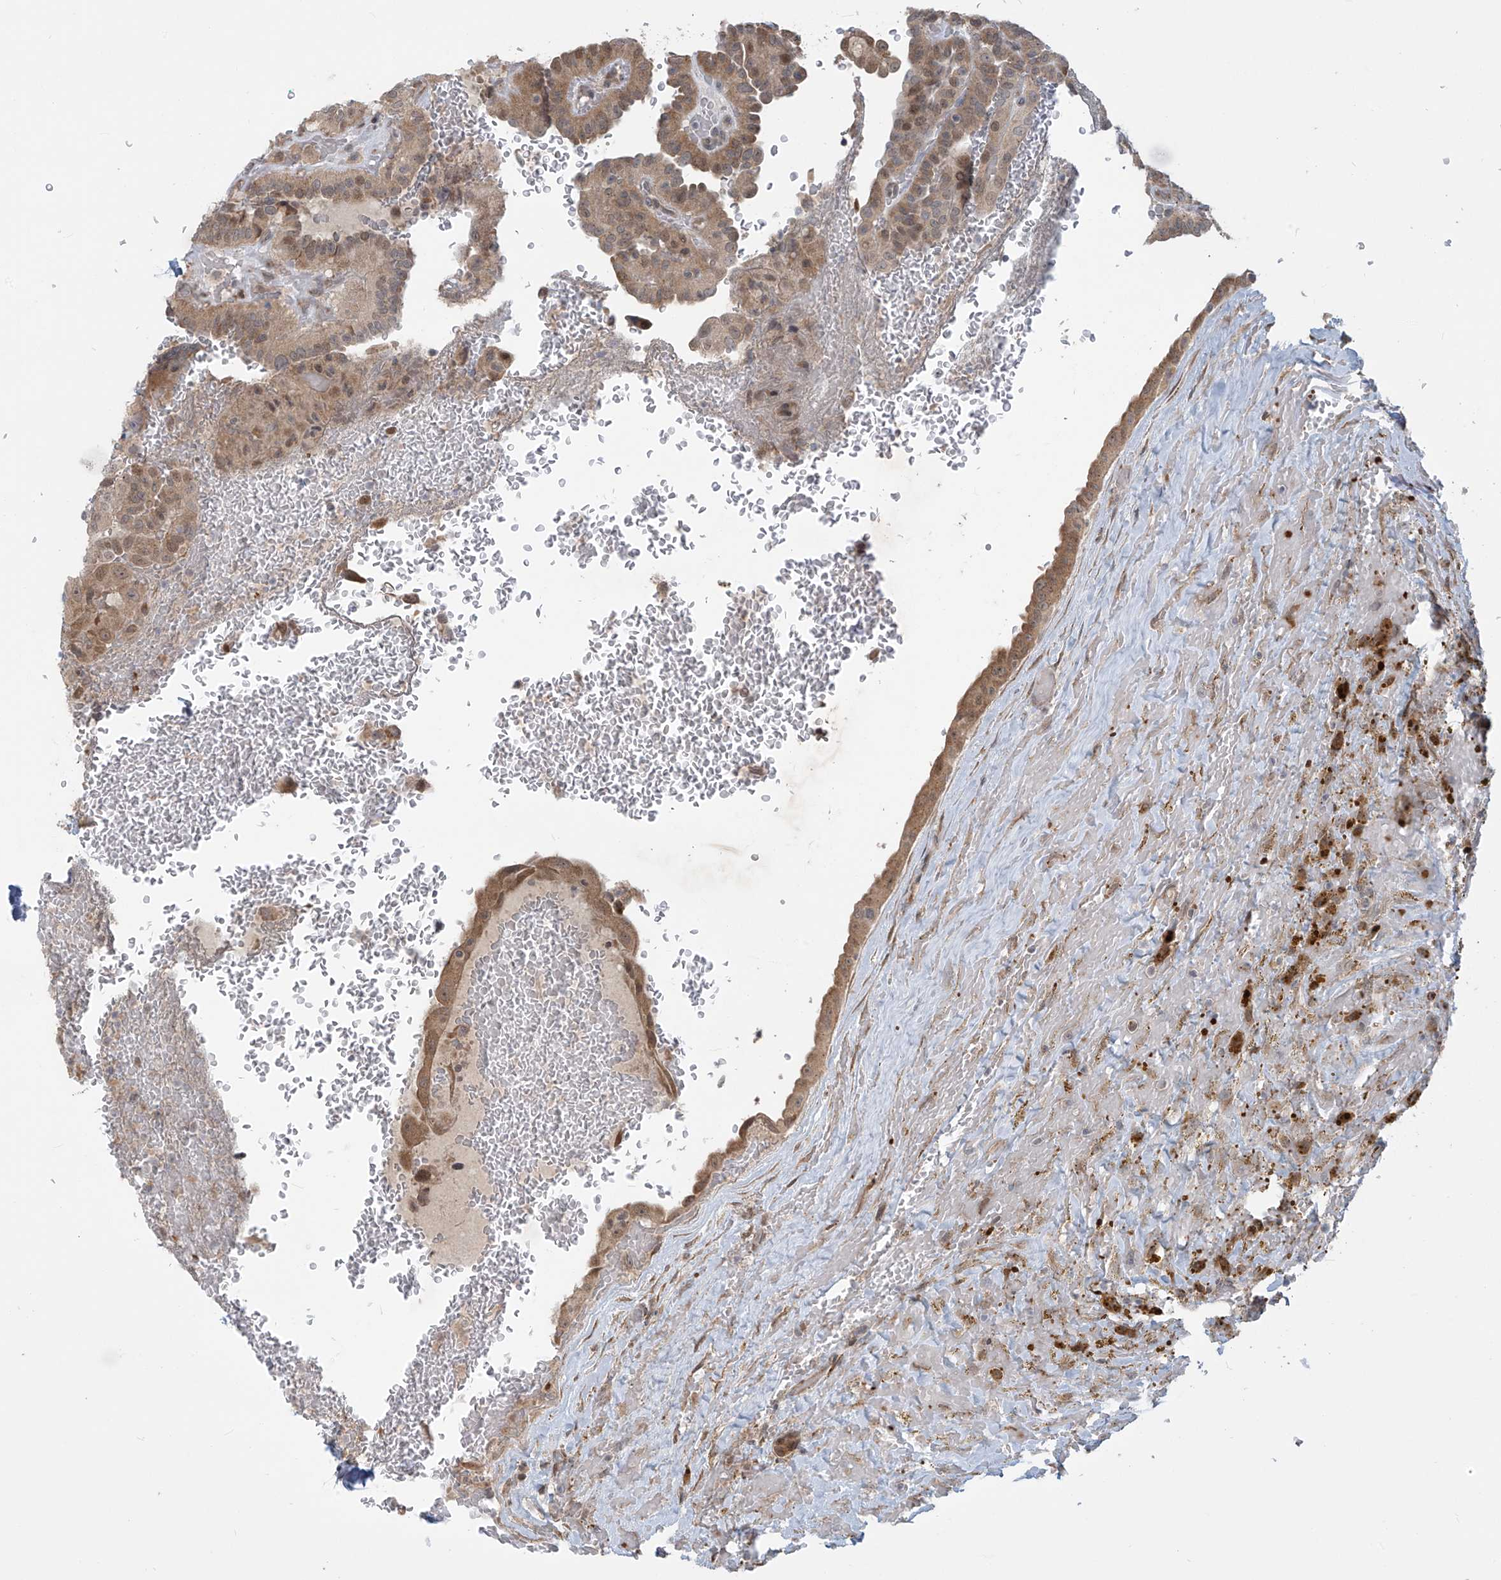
{"staining": {"intensity": "moderate", "quantity": ">75%", "location": "cytoplasmic/membranous"}, "tissue": "thyroid cancer", "cell_type": "Tumor cells", "image_type": "cancer", "snomed": [{"axis": "morphology", "description": "Papillary adenocarcinoma, NOS"}, {"axis": "topography", "description": "Thyroid gland"}], "caption": "Immunohistochemical staining of human thyroid cancer shows medium levels of moderate cytoplasmic/membranous protein staining in about >75% of tumor cells.", "gene": "PLEKHM3", "patient": {"sex": "male", "age": 77}}